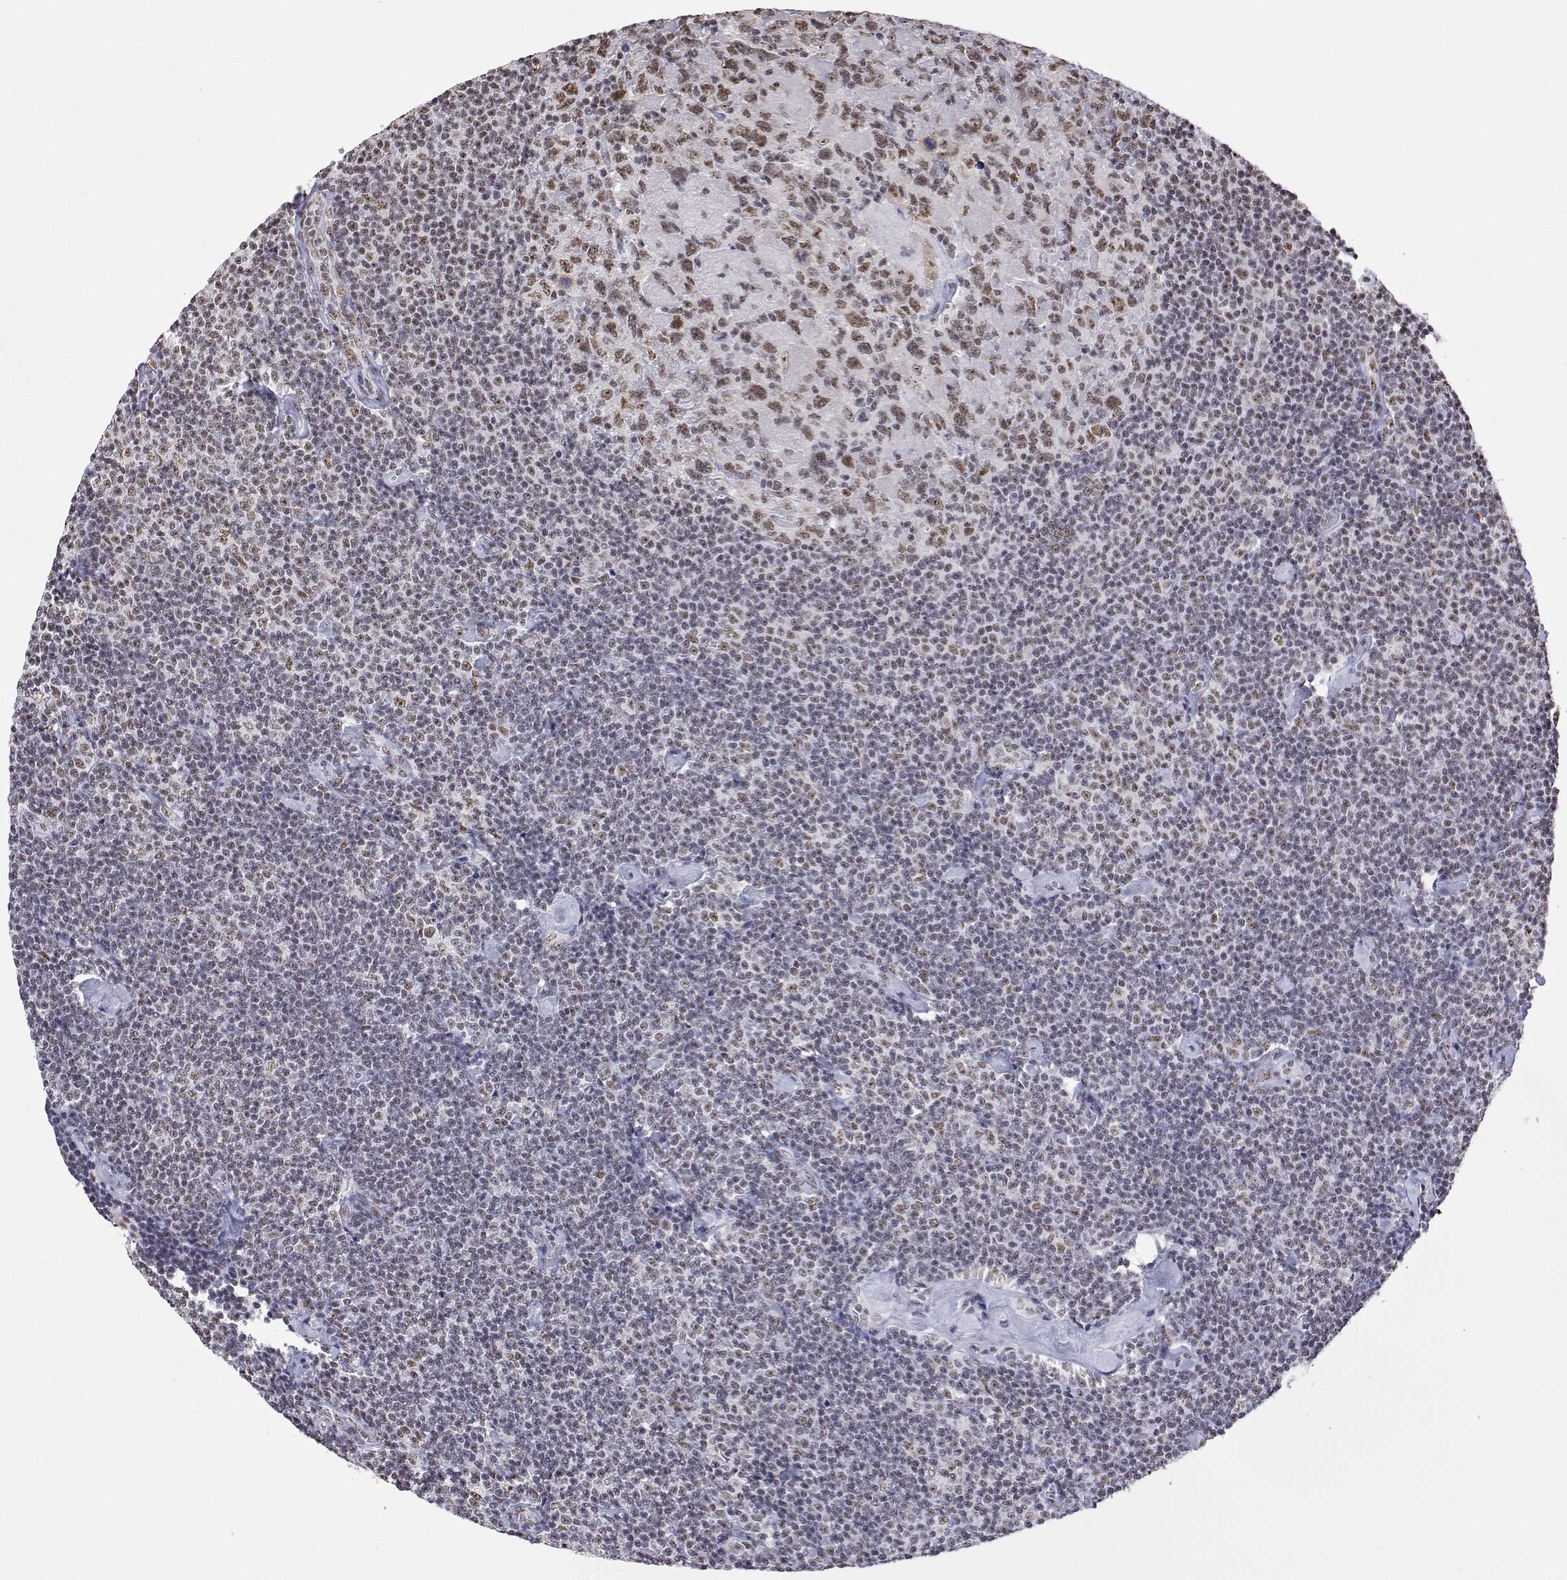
{"staining": {"intensity": "weak", "quantity": "25%-75%", "location": "nuclear"}, "tissue": "lymphoma", "cell_type": "Tumor cells", "image_type": "cancer", "snomed": [{"axis": "morphology", "description": "Malignant lymphoma, non-Hodgkin's type, Low grade"}, {"axis": "topography", "description": "Lymph node"}], "caption": "This micrograph demonstrates immunohistochemistry staining of lymphoma, with low weak nuclear expression in approximately 25%-75% of tumor cells.", "gene": "ADAR", "patient": {"sex": "male", "age": 81}}